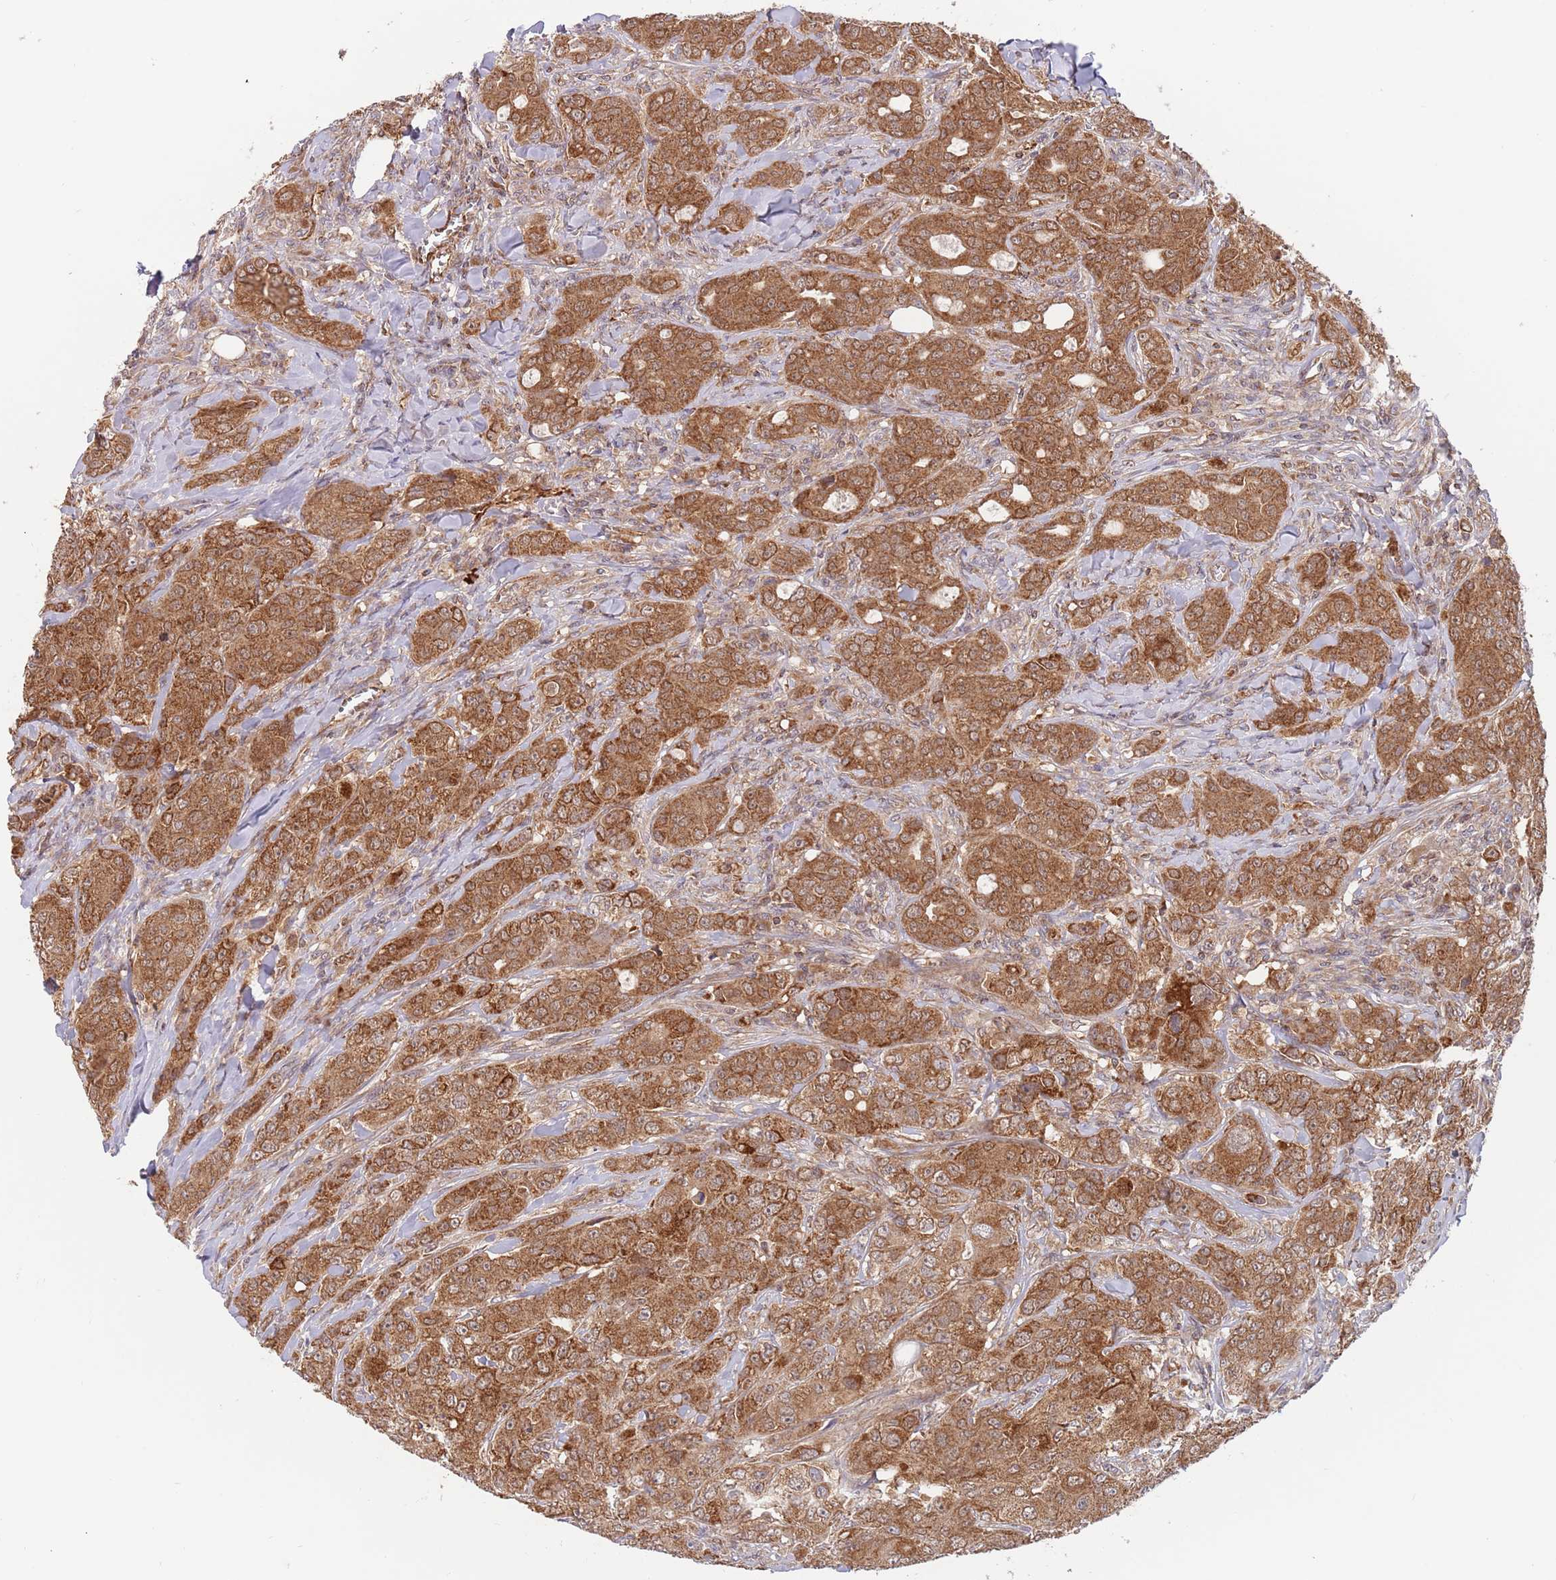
{"staining": {"intensity": "strong", "quantity": ">75%", "location": "cytoplasmic/membranous"}, "tissue": "breast cancer", "cell_type": "Tumor cells", "image_type": "cancer", "snomed": [{"axis": "morphology", "description": "Duct carcinoma"}, {"axis": "topography", "description": "Breast"}], "caption": "Breast cancer (infiltrating ductal carcinoma) stained with a brown dye reveals strong cytoplasmic/membranous positive positivity in about >75% of tumor cells.", "gene": "GUK1", "patient": {"sex": "female", "age": 43}}